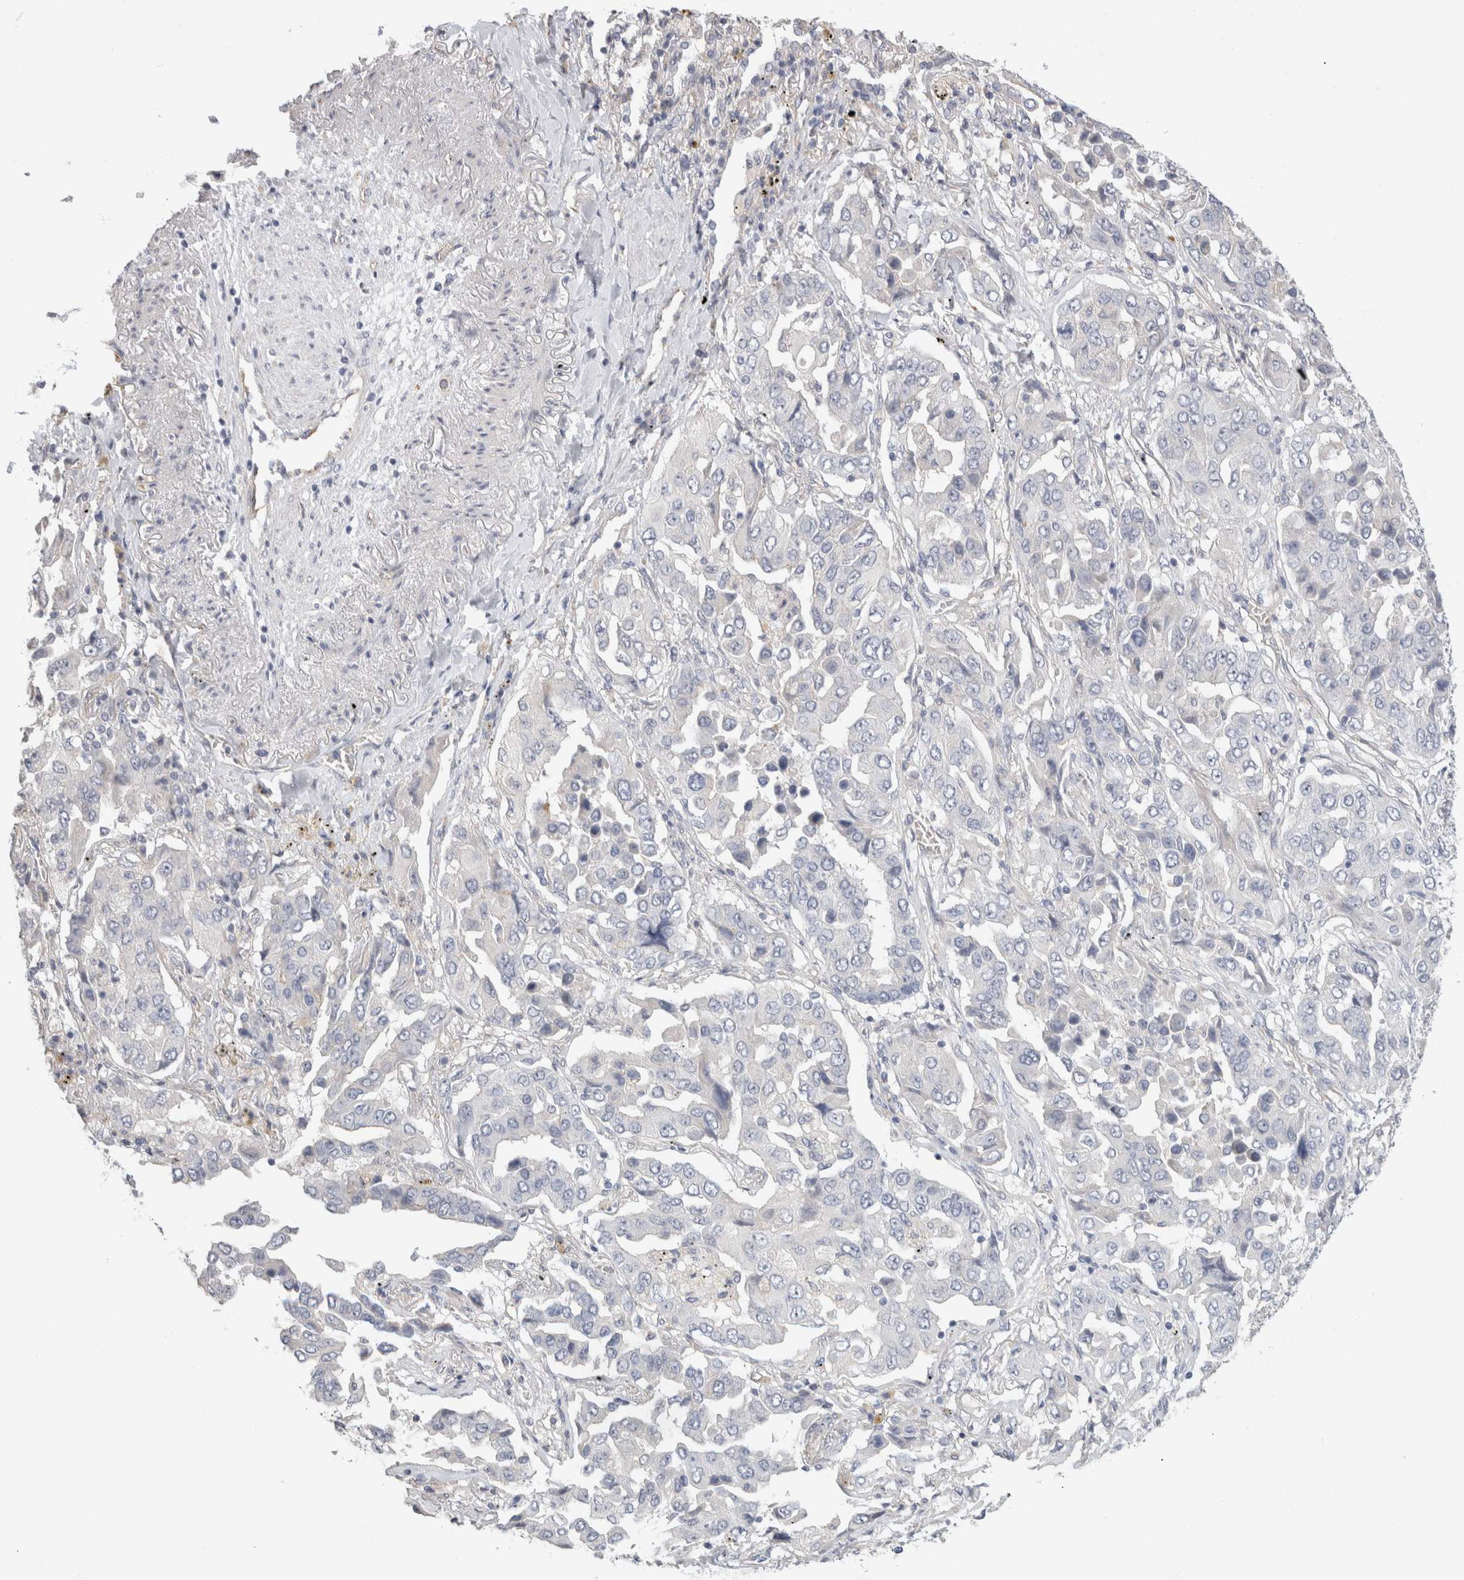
{"staining": {"intensity": "negative", "quantity": "none", "location": "none"}, "tissue": "lung cancer", "cell_type": "Tumor cells", "image_type": "cancer", "snomed": [{"axis": "morphology", "description": "Adenocarcinoma, NOS"}, {"axis": "topography", "description": "Lung"}], "caption": "This is a histopathology image of immunohistochemistry staining of lung cancer (adenocarcinoma), which shows no staining in tumor cells. (Brightfield microscopy of DAB immunohistochemistry at high magnification).", "gene": "AFP", "patient": {"sex": "female", "age": 65}}